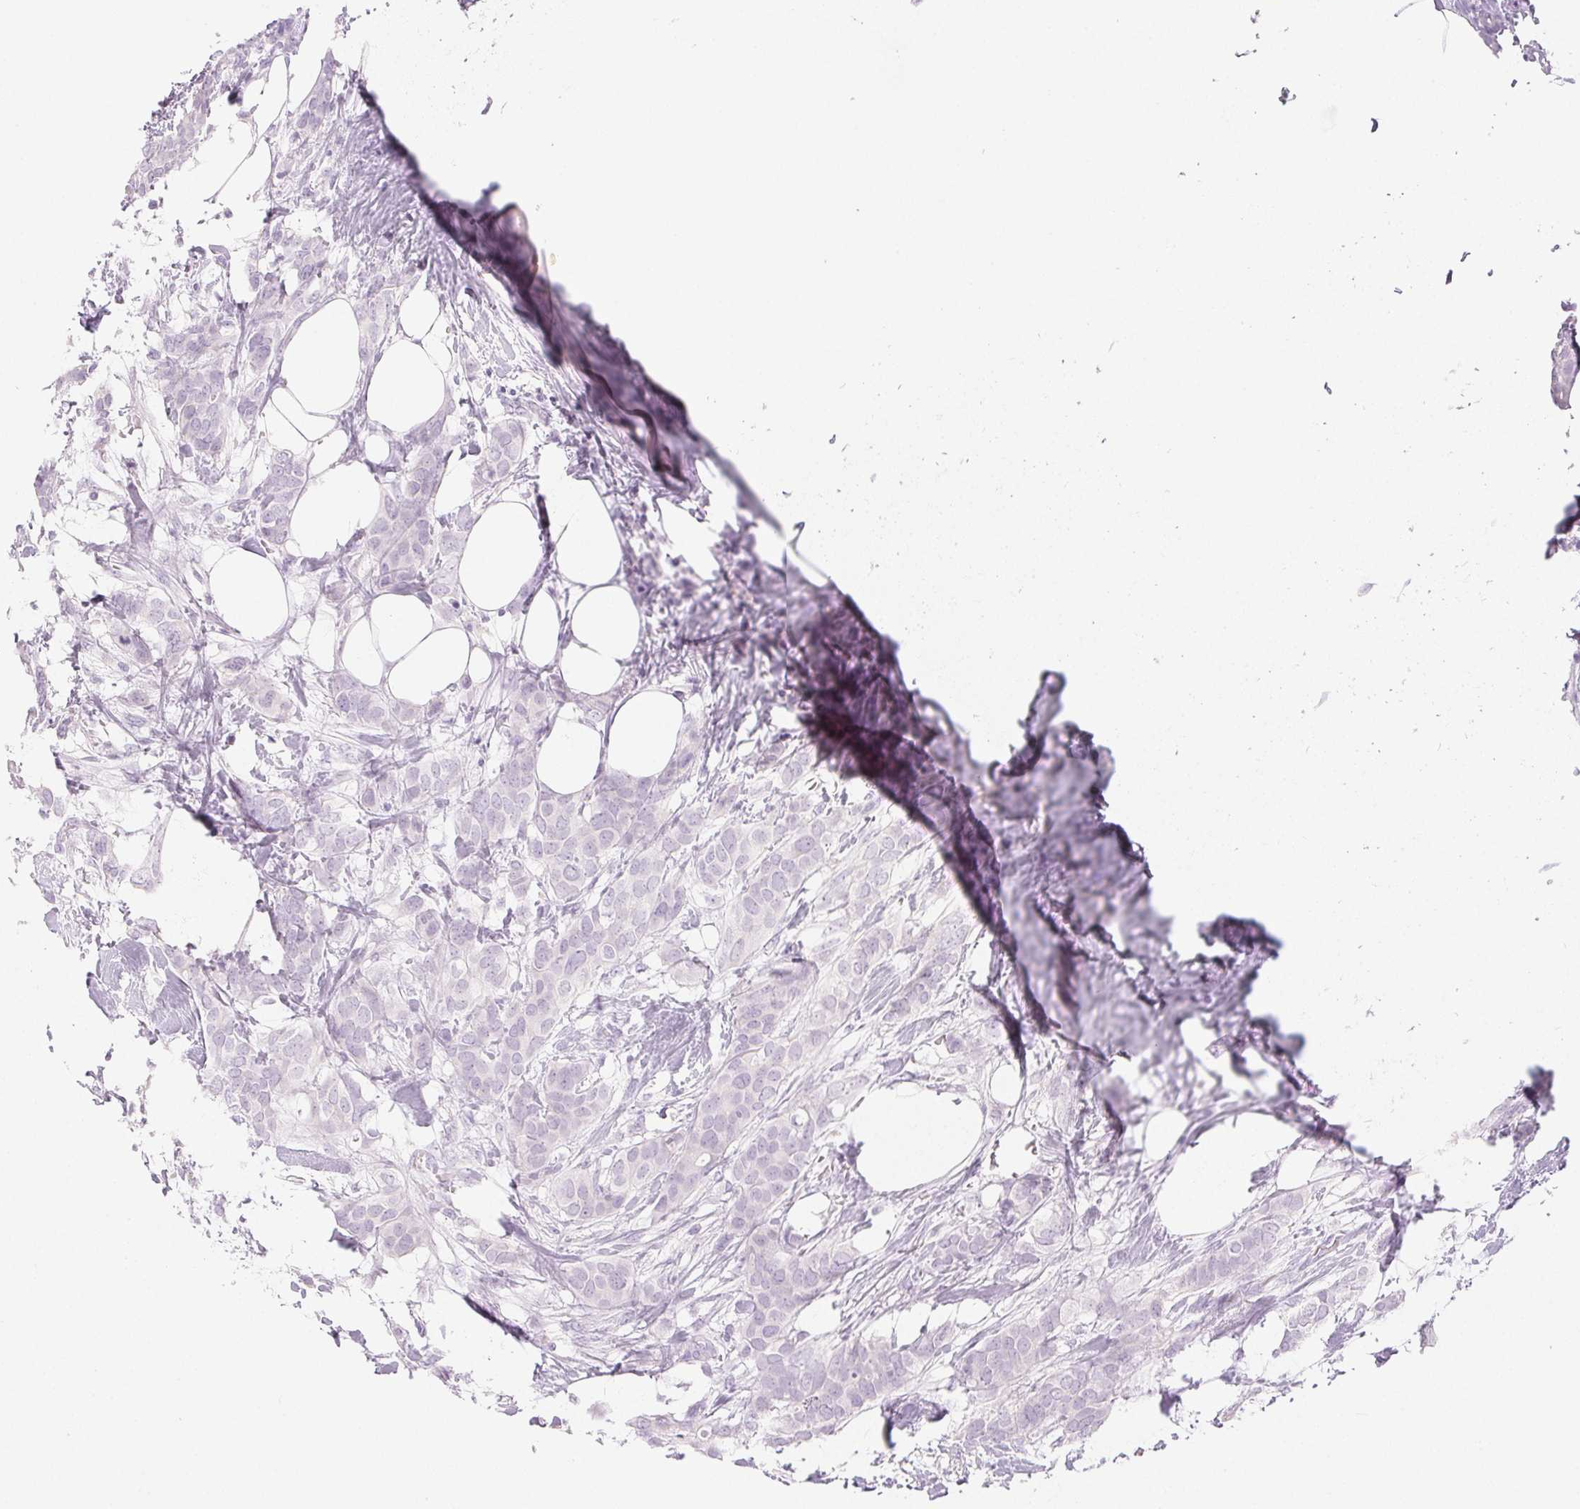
{"staining": {"intensity": "negative", "quantity": "none", "location": "none"}, "tissue": "breast cancer", "cell_type": "Tumor cells", "image_type": "cancer", "snomed": [{"axis": "morphology", "description": "Duct carcinoma"}, {"axis": "topography", "description": "Breast"}], "caption": "DAB (3,3'-diaminobenzidine) immunohistochemical staining of breast cancer demonstrates no significant positivity in tumor cells.", "gene": "SPRR3", "patient": {"sex": "female", "age": 62}}